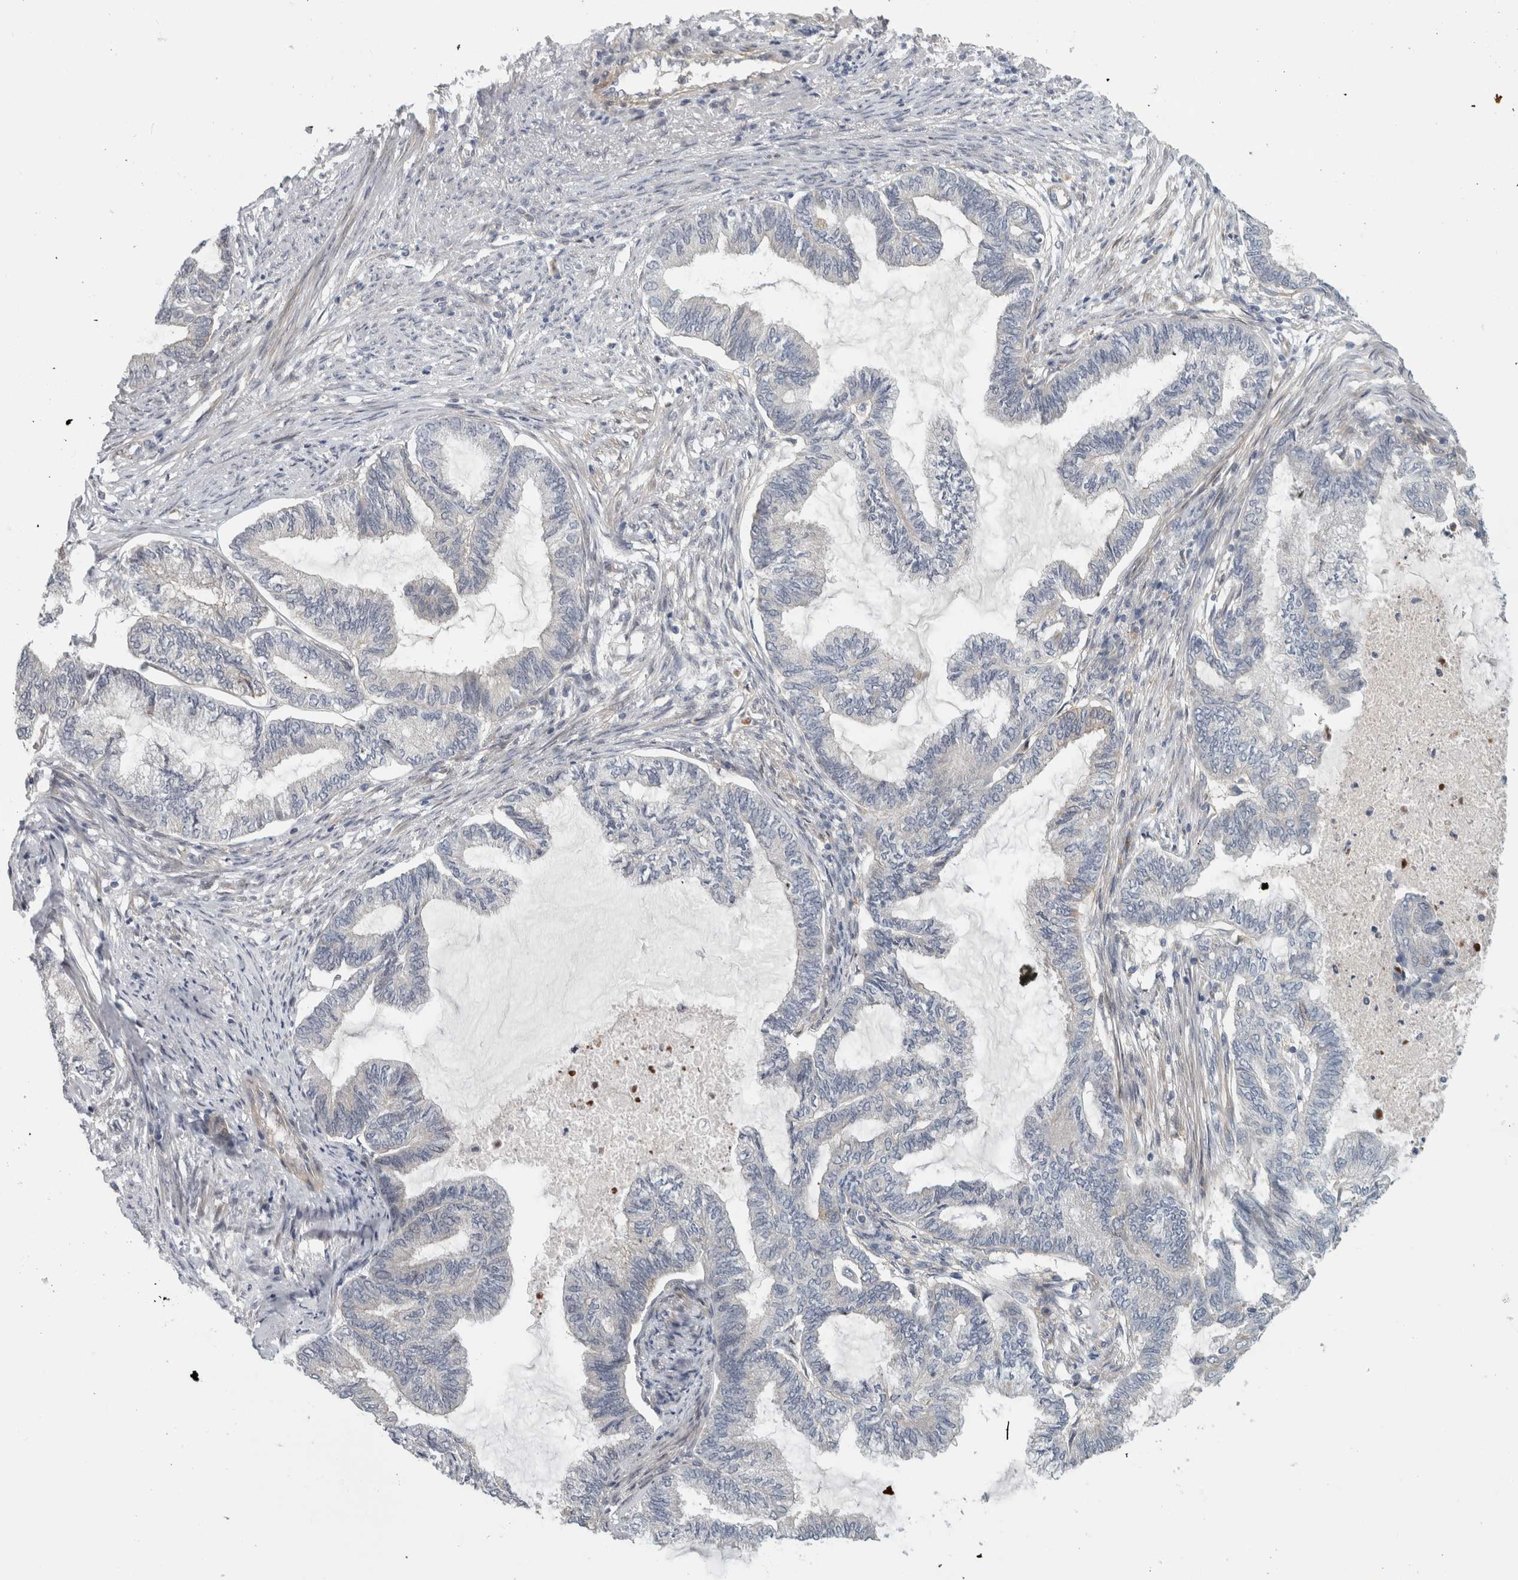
{"staining": {"intensity": "negative", "quantity": "none", "location": "none"}, "tissue": "endometrial cancer", "cell_type": "Tumor cells", "image_type": "cancer", "snomed": [{"axis": "morphology", "description": "Adenocarcinoma, NOS"}, {"axis": "topography", "description": "Endometrium"}], "caption": "Image shows no significant protein positivity in tumor cells of endometrial cancer. The staining is performed using DAB (3,3'-diaminobenzidine) brown chromogen with nuclei counter-stained in using hematoxylin.", "gene": "ZNF804B", "patient": {"sex": "female", "age": 86}}